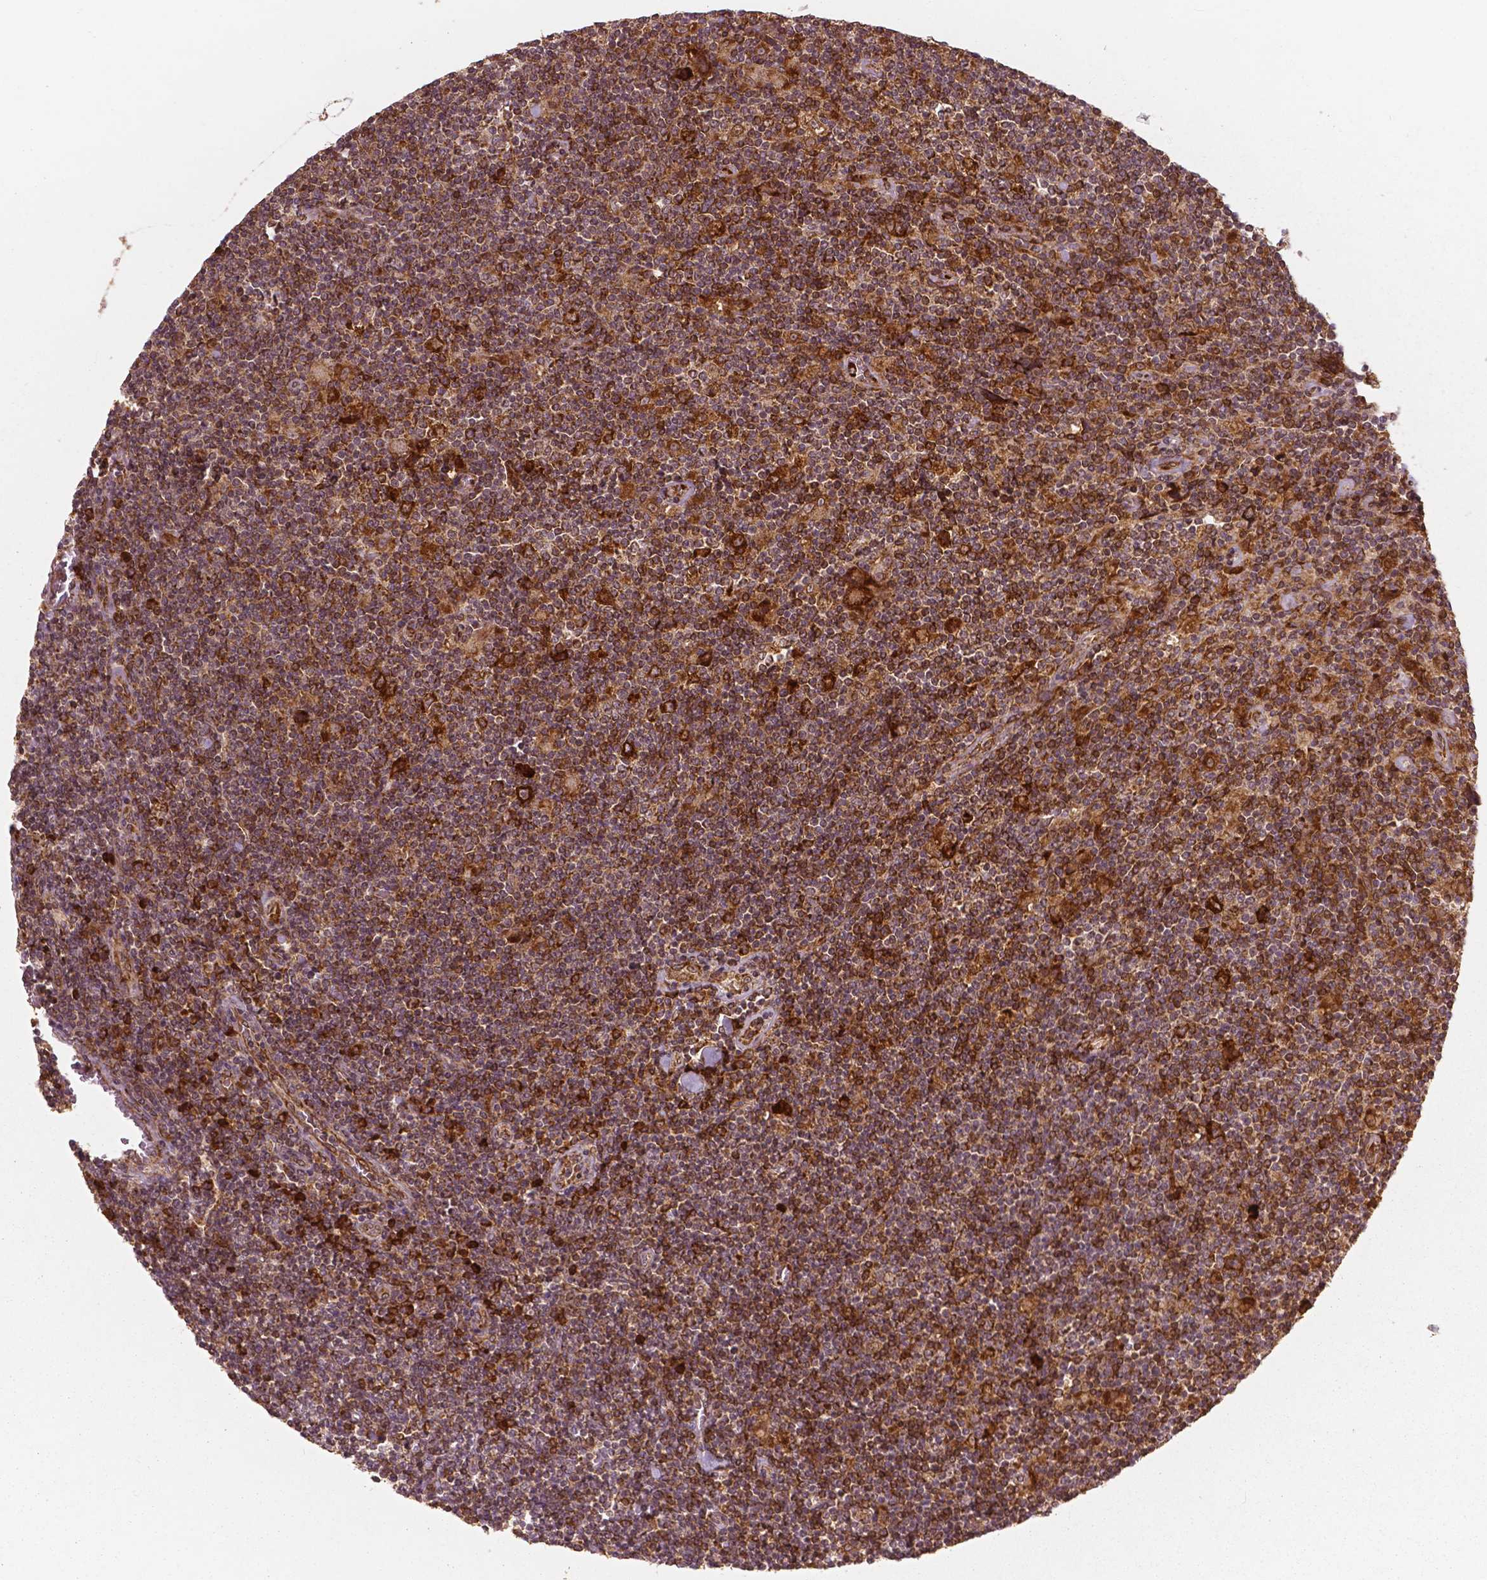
{"staining": {"intensity": "strong", "quantity": ">75%", "location": "cytoplasmic/membranous"}, "tissue": "lymphoma", "cell_type": "Tumor cells", "image_type": "cancer", "snomed": [{"axis": "morphology", "description": "Hodgkin's disease, NOS"}, {"axis": "topography", "description": "Lymph node"}], "caption": "Hodgkin's disease stained for a protein (brown) displays strong cytoplasmic/membranous positive staining in approximately >75% of tumor cells.", "gene": "PGAM5", "patient": {"sex": "male", "age": 40}}